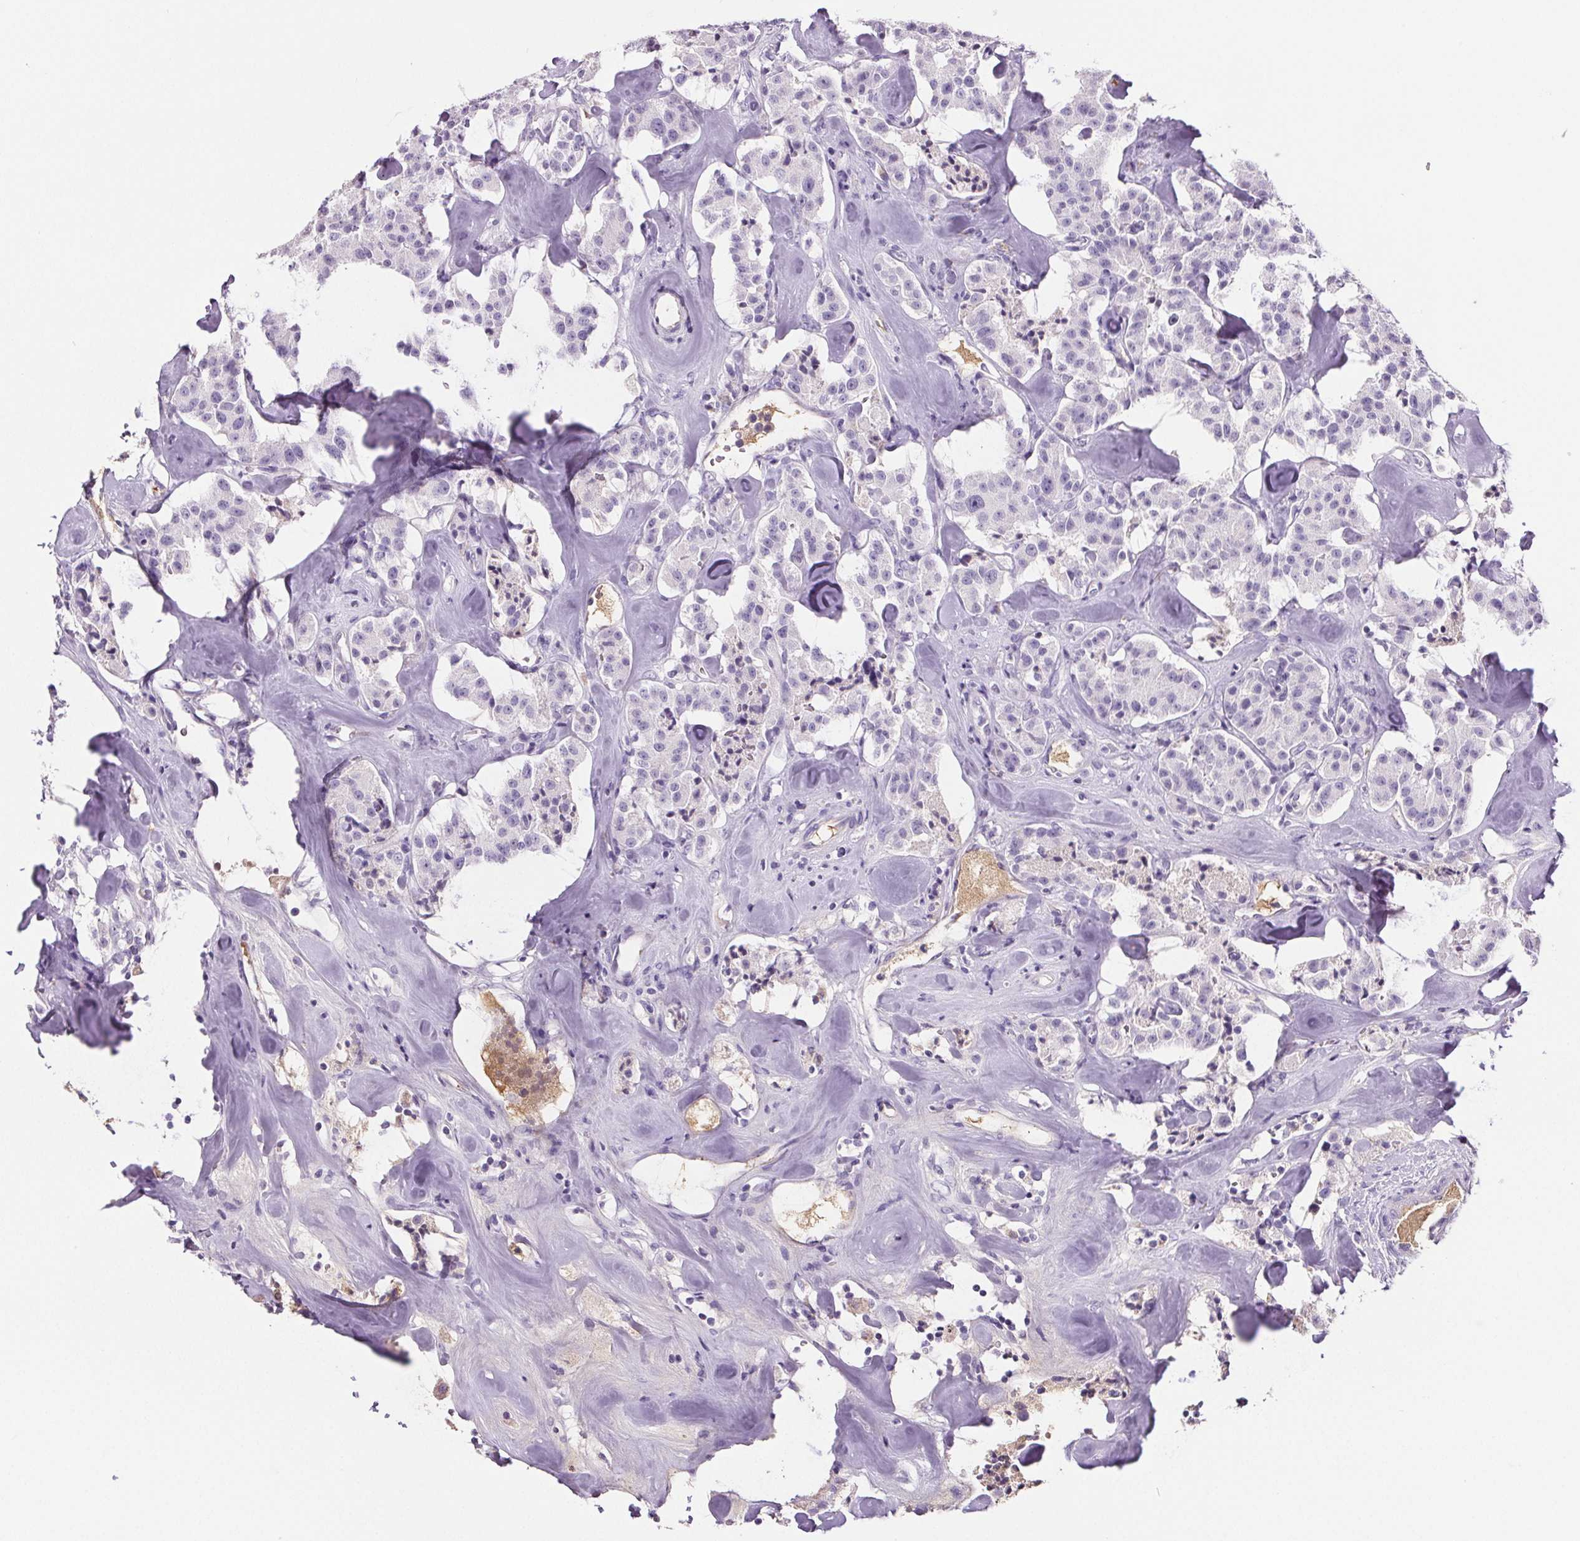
{"staining": {"intensity": "negative", "quantity": "none", "location": "none"}, "tissue": "carcinoid", "cell_type": "Tumor cells", "image_type": "cancer", "snomed": [{"axis": "morphology", "description": "Carcinoid, malignant, NOS"}, {"axis": "topography", "description": "Pancreas"}], "caption": "An image of human carcinoid is negative for staining in tumor cells.", "gene": "CD5L", "patient": {"sex": "male", "age": 41}}